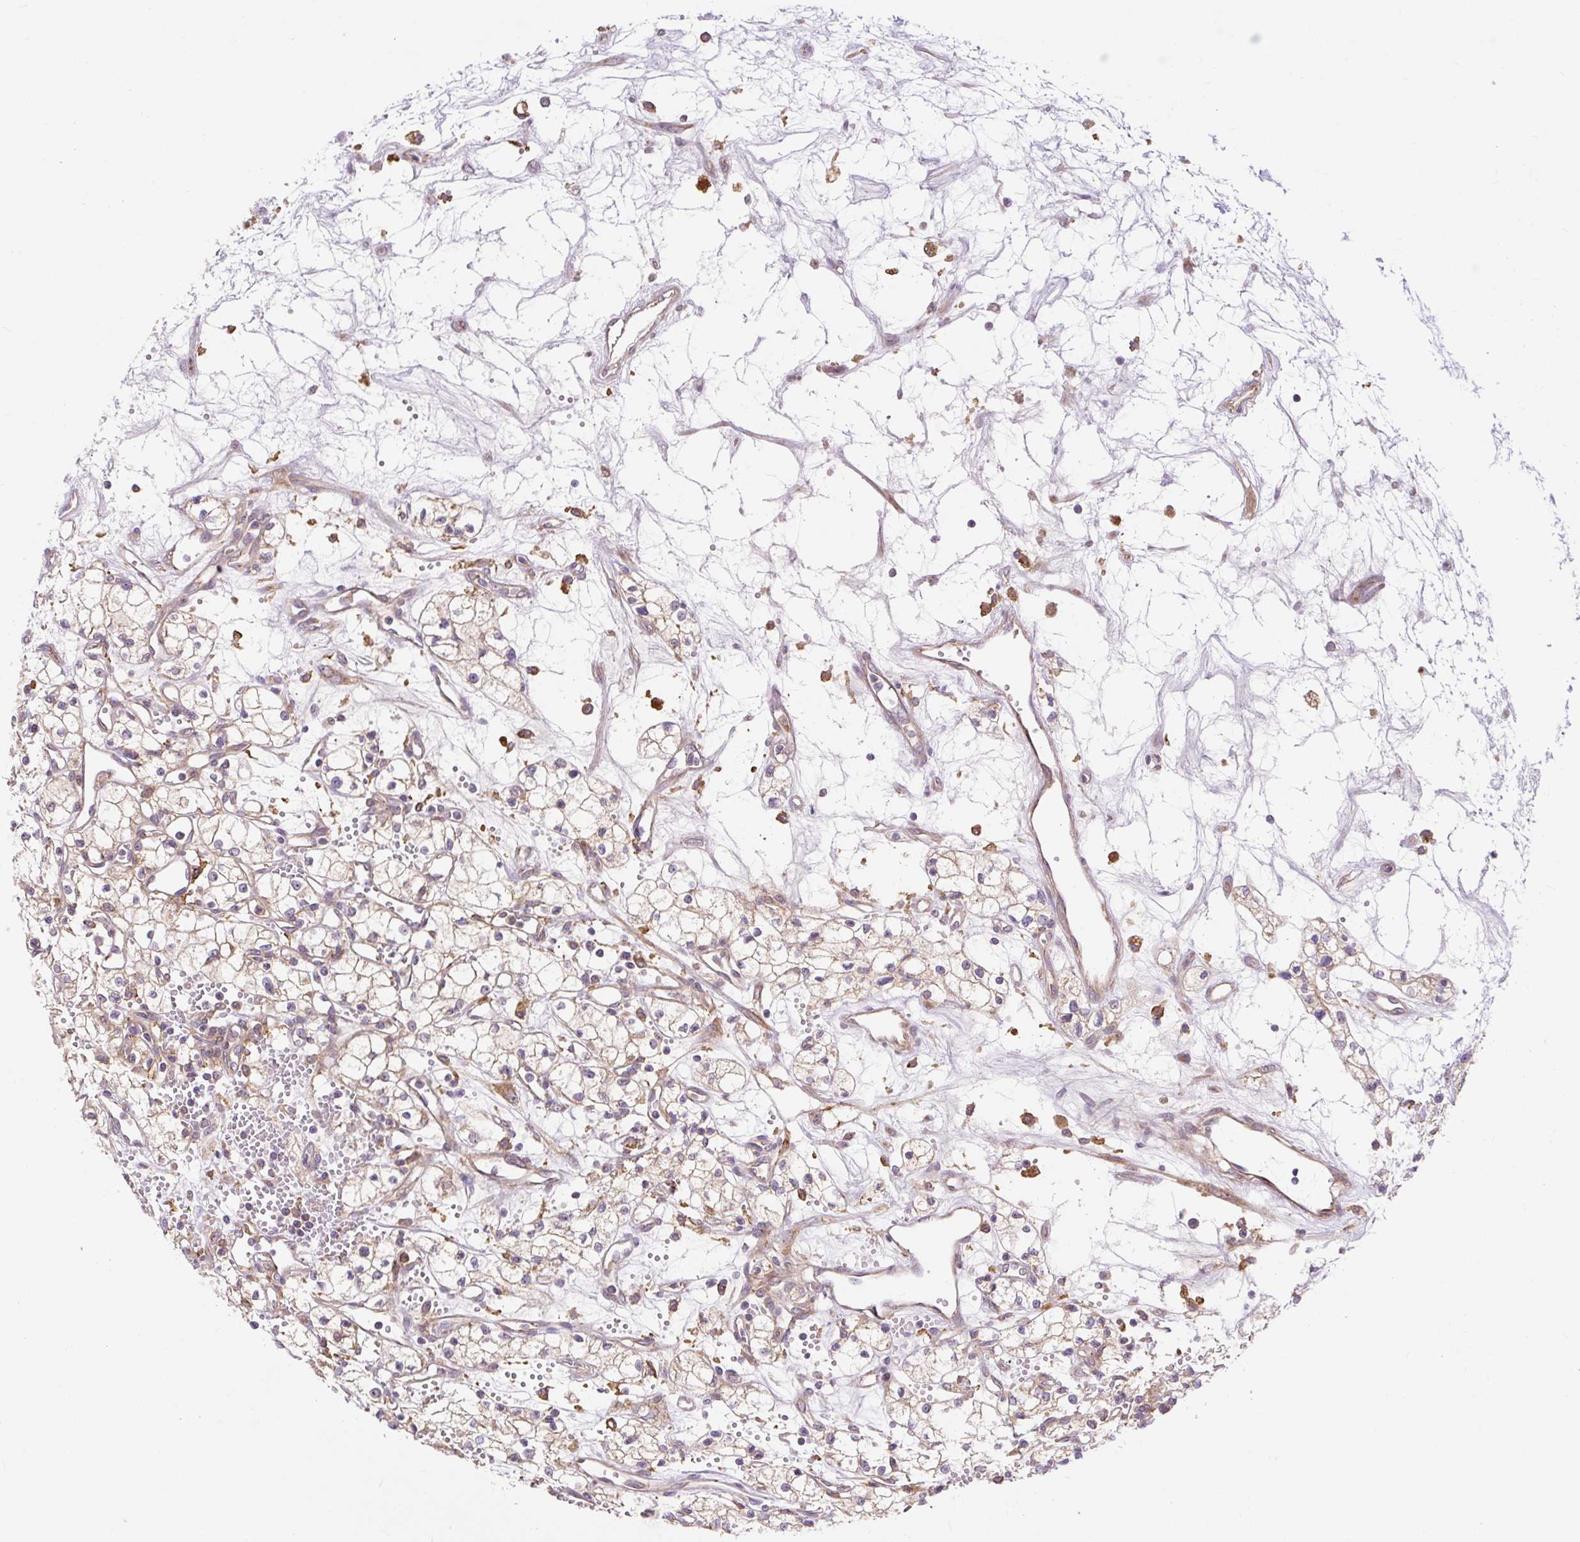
{"staining": {"intensity": "weak", "quantity": ">75%", "location": "cytoplasmic/membranous"}, "tissue": "renal cancer", "cell_type": "Tumor cells", "image_type": "cancer", "snomed": [{"axis": "morphology", "description": "Adenocarcinoma, NOS"}, {"axis": "topography", "description": "Kidney"}], "caption": "Immunohistochemical staining of human renal cancer (adenocarcinoma) exhibits low levels of weak cytoplasmic/membranous staining in about >75% of tumor cells.", "gene": "TRIAP1", "patient": {"sex": "male", "age": 59}}